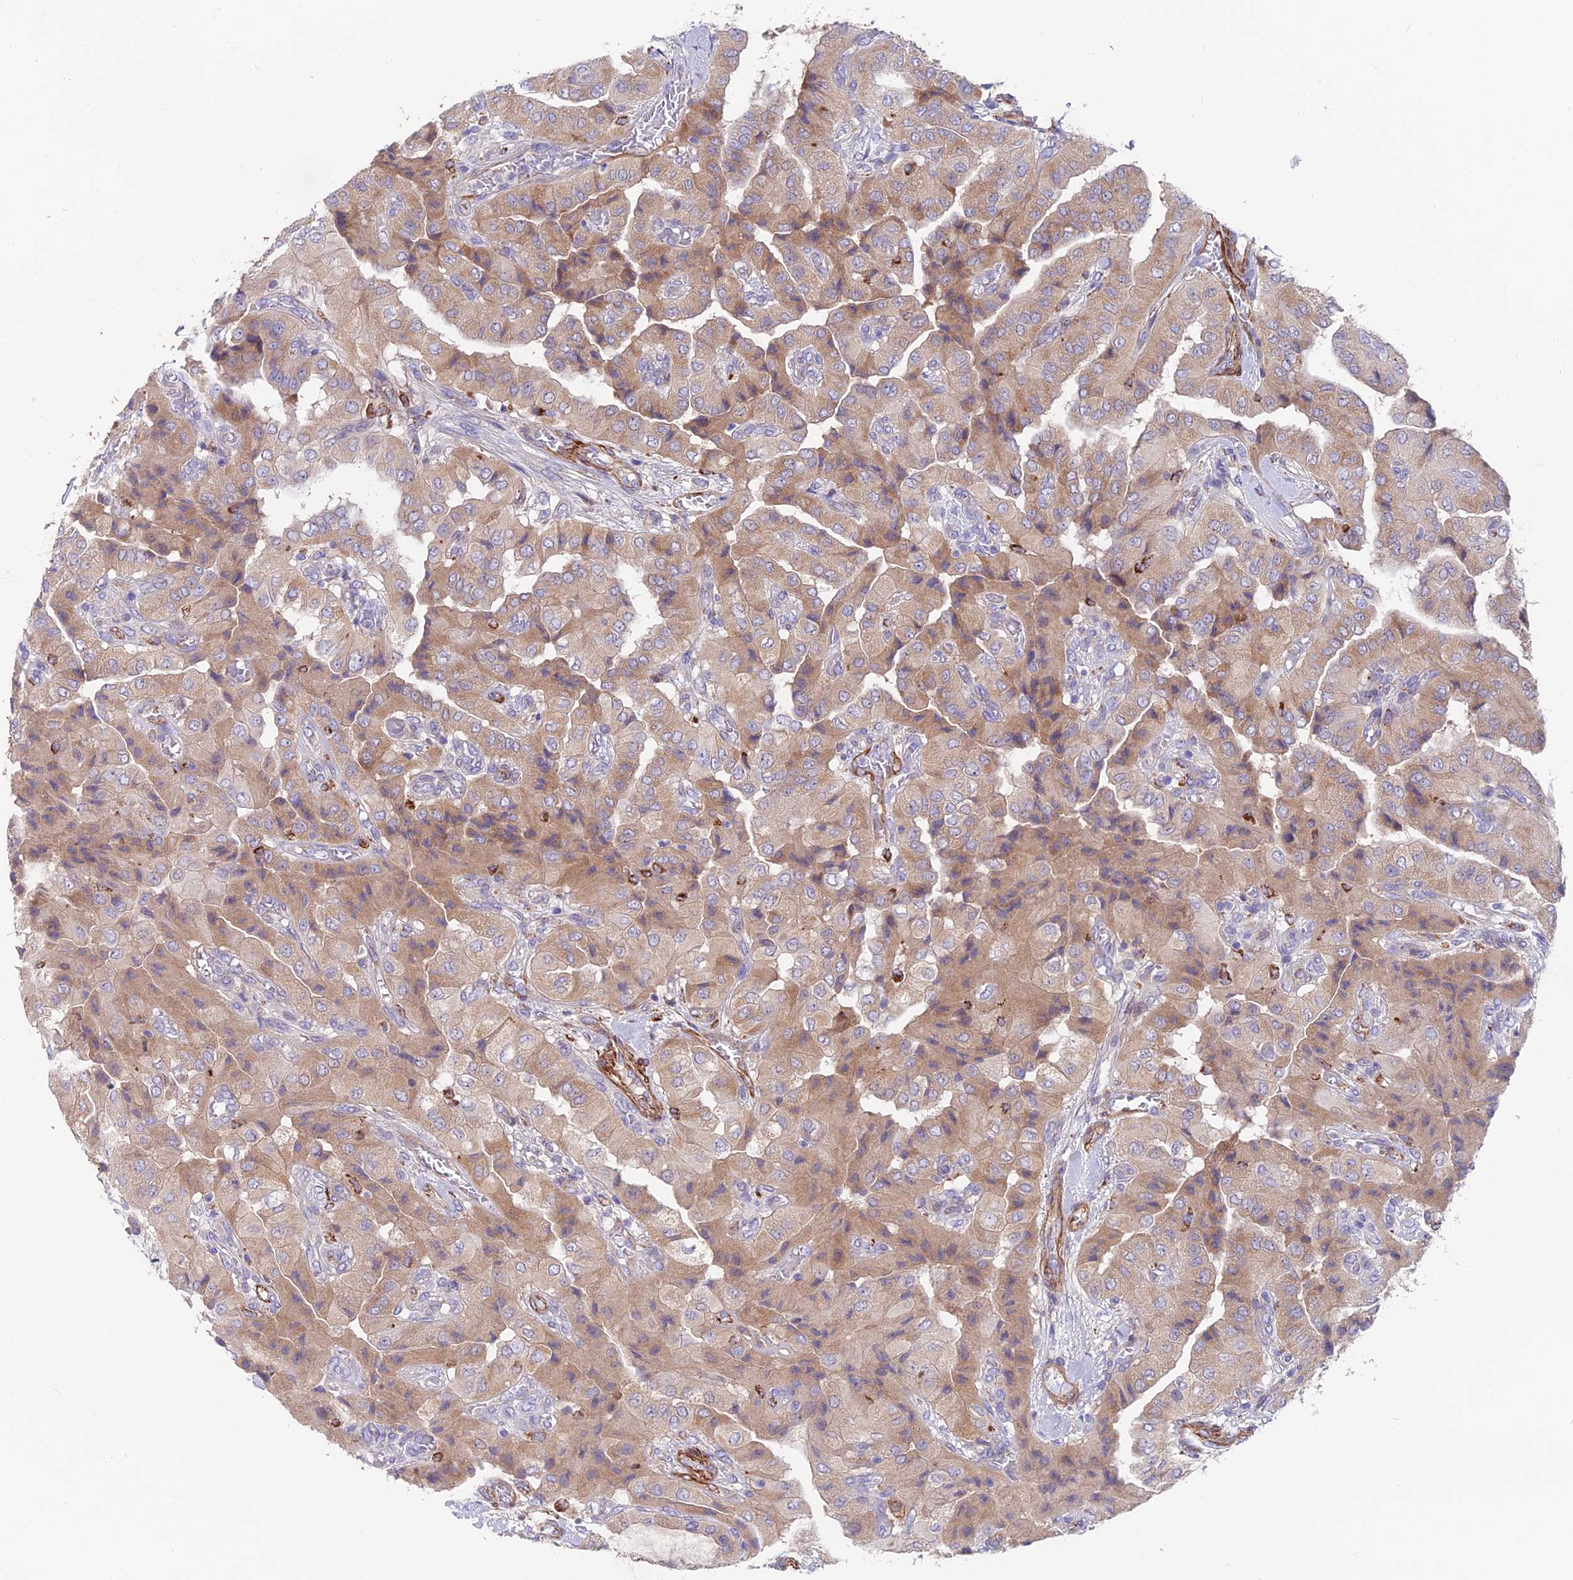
{"staining": {"intensity": "moderate", "quantity": ">75%", "location": "cytoplasmic/membranous"}, "tissue": "head and neck cancer", "cell_type": "Tumor cells", "image_type": "cancer", "snomed": [{"axis": "morphology", "description": "Adenocarcinoma, NOS"}, {"axis": "topography", "description": "Head-Neck"}], "caption": "Head and neck adenocarcinoma tissue shows moderate cytoplasmic/membranous positivity in about >75% of tumor cells", "gene": "TIGD6", "patient": {"sex": "male", "age": 66}}